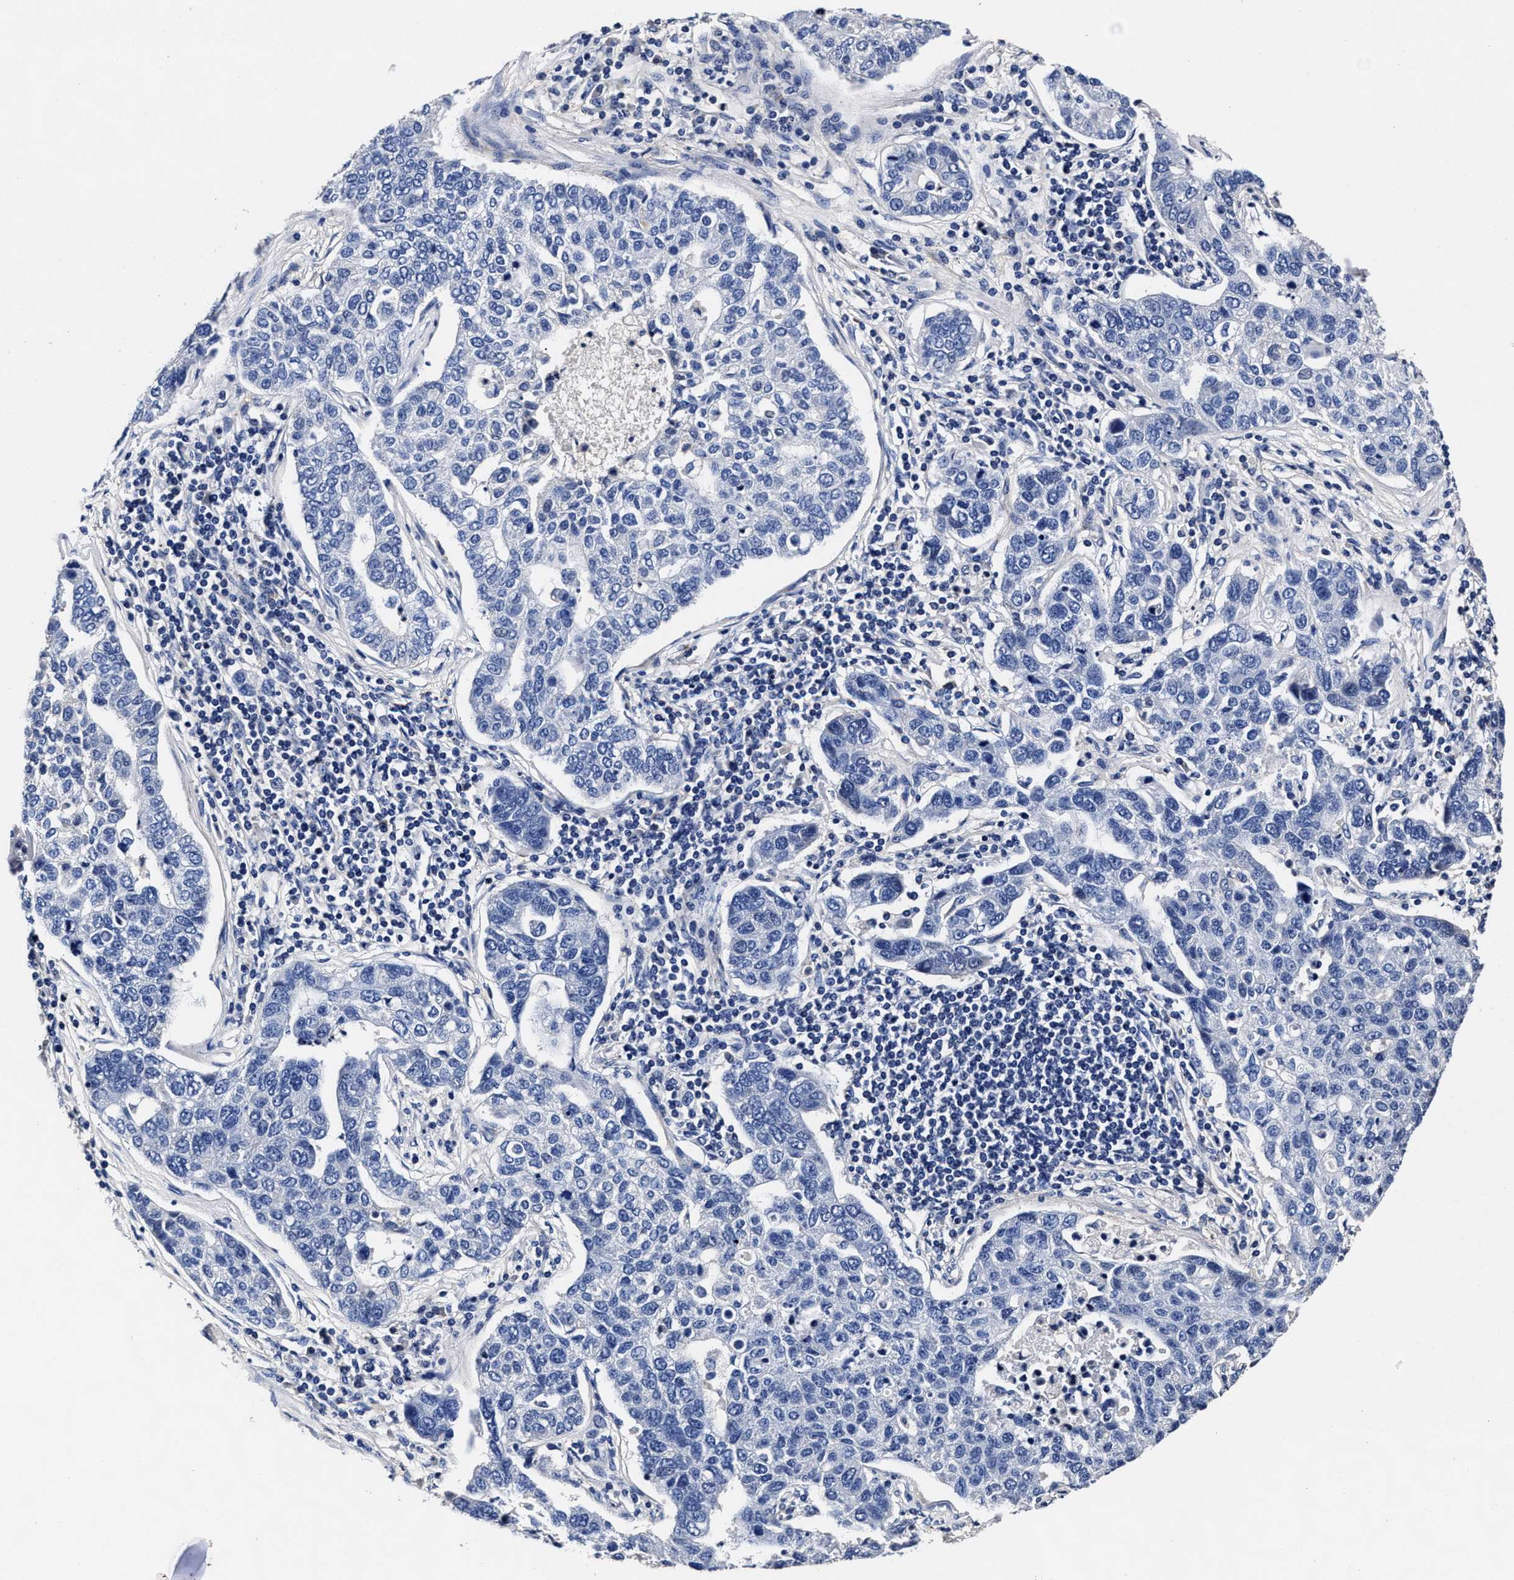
{"staining": {"intensity": "negative", "quantity": "none", "location": "none"}, "tissue": "pancreatic cancer", "cell_type": "Tumor cells", "image_type": "cancer", "snomed": [{"axis": "morphology", "description": "Adenocarcinoma, NOS"}, {"axis": "topography", "description": "Pancreas"}], "caption": "The immunohistochemistry (IHC) image has no significant expression in tumor cells of pancreatic cancer tissue.", "gene": "OLFML2A", "patient": {"sex": "female", "age": 61}}